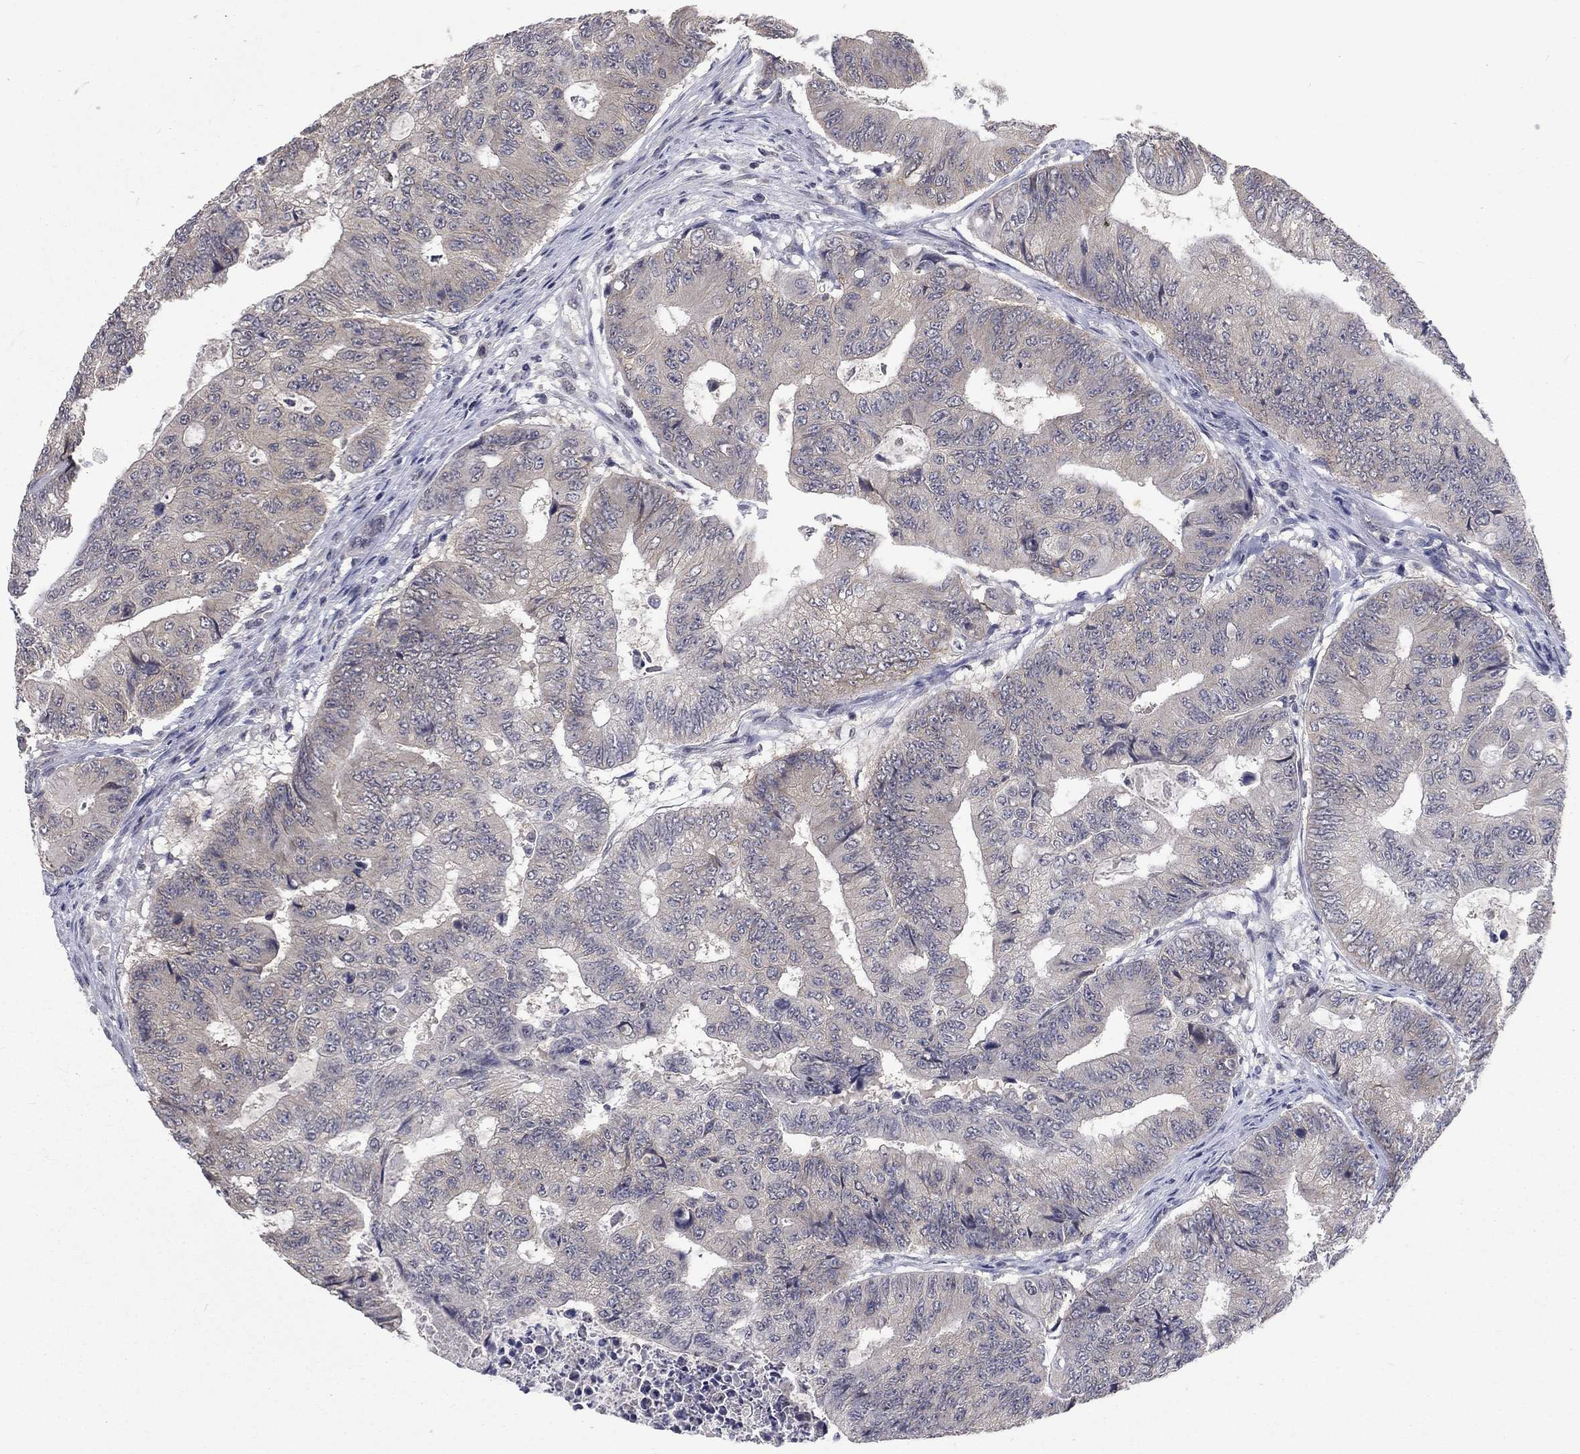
{"staining": {"intensity": "negative", "quantity": "none", "location": "none"}, "tissue": "colorectal cancer", "cell_type": "Tumor cells", "image_type": "cancer", "snomed": [{"axis": "morphology", "description": "Adenocarcinoma, NOS"}, {"axis": "topography", "description": "Colon"}], "caption": "A micrograph of human colorectal cancer (adenocarcinoma) is negative for staining in tumor cells.", "gene": "SPATA33", "patient": {"sex": "female", "age": 48}}